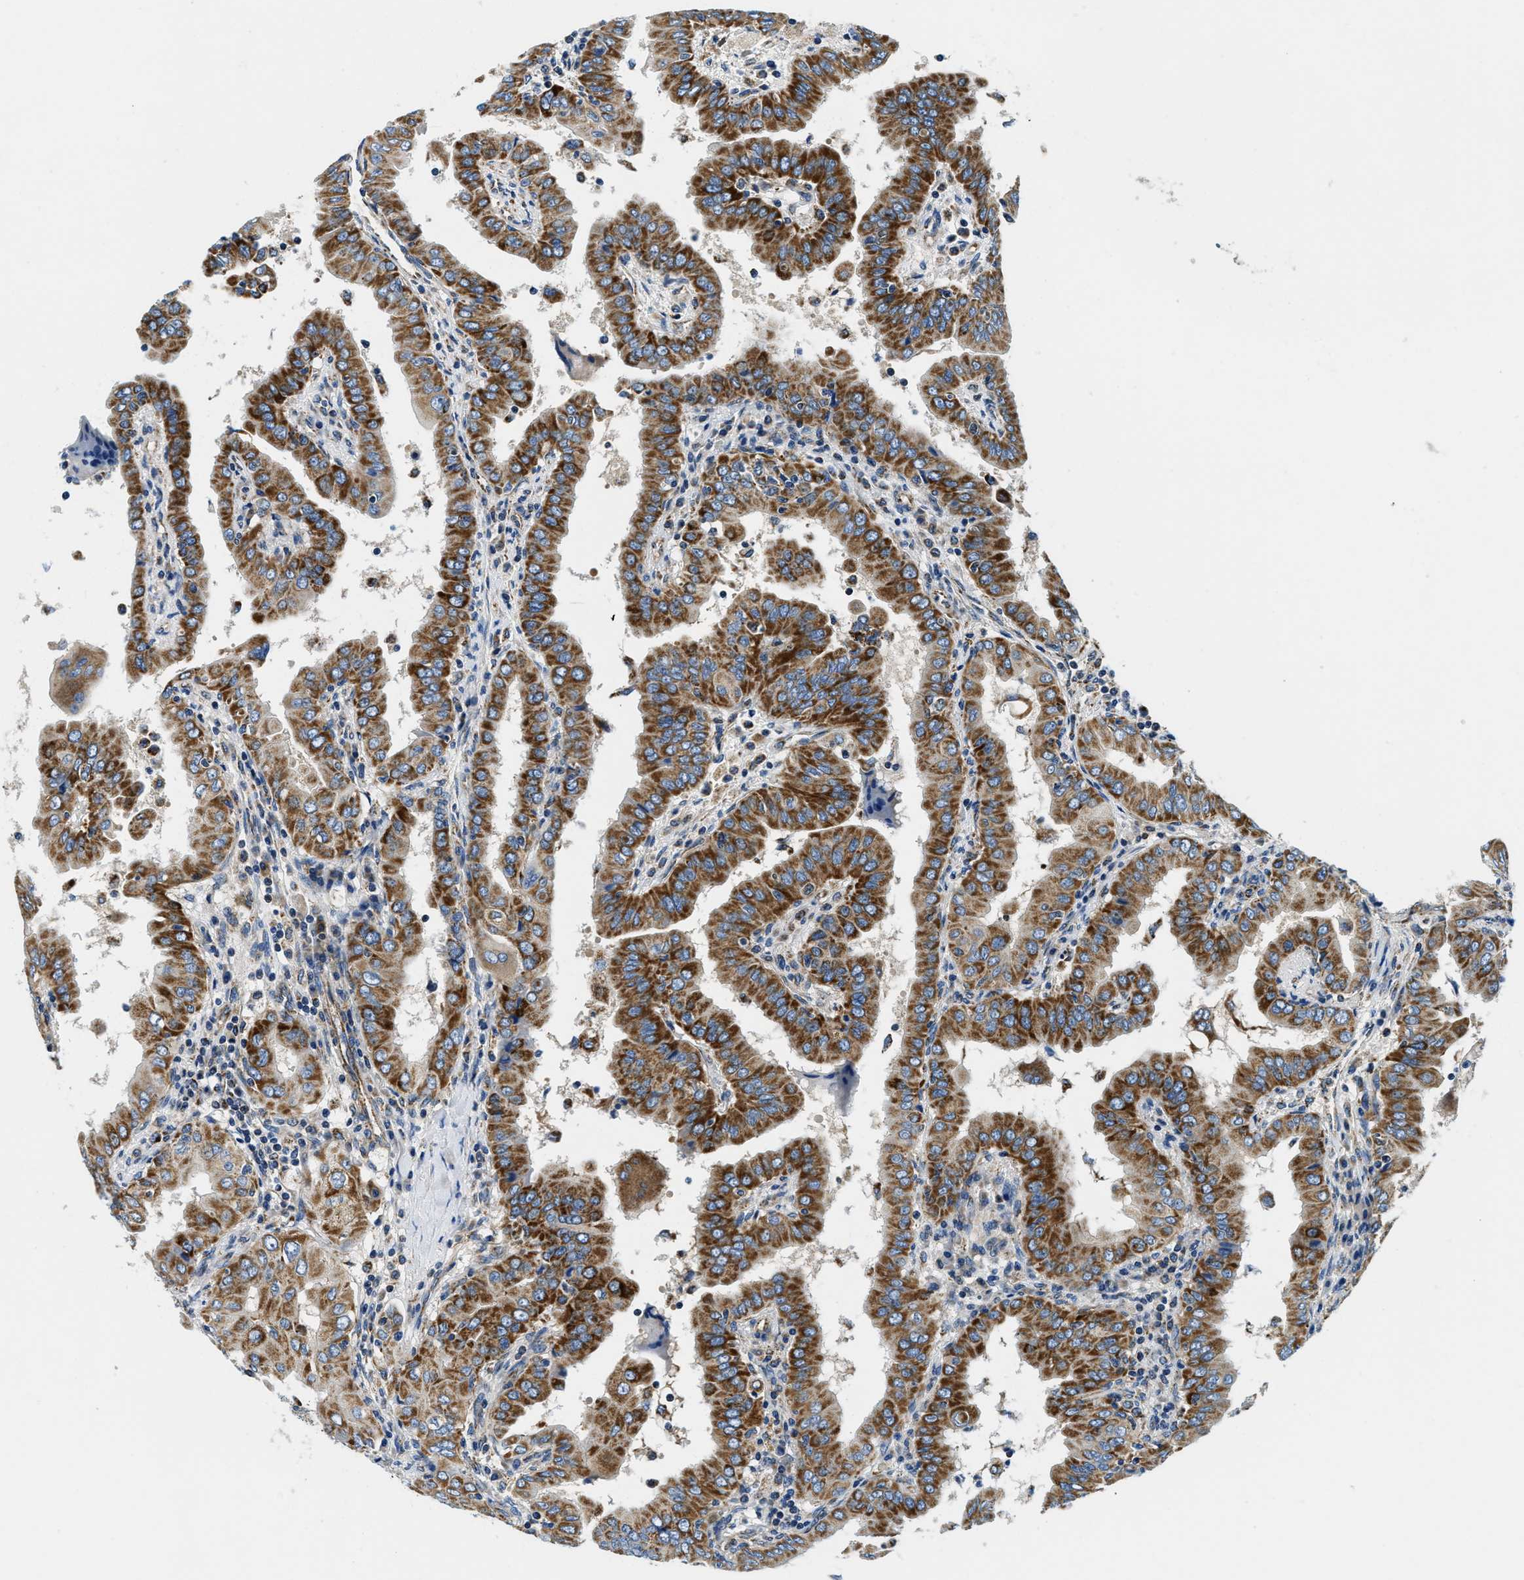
{"staining": {"intensity": "strong", "quantity": ">75%", "location": "cytoplasmic/membranous"}, "tissue": "thyroid cancer", "cell_type": "Tumor cells", "image_type": "cancer", "snomed": [{"axis": "morphology", "description": "Papillary adenocarcinoma, NOS"}, {"axis": "topography", "description": "Thyroid gland"}], "caption": "Protein expression analysis of human papillary adenocarcinoma (thyroid) reveals strong cytoplasmic/membranous expression in about >75% of tumor cells. (DAB IHC, brown staining for protein, blue staining for nuclei).", "gene": "SAMD4B", "patient": {"sex": "male", "age": 33}}